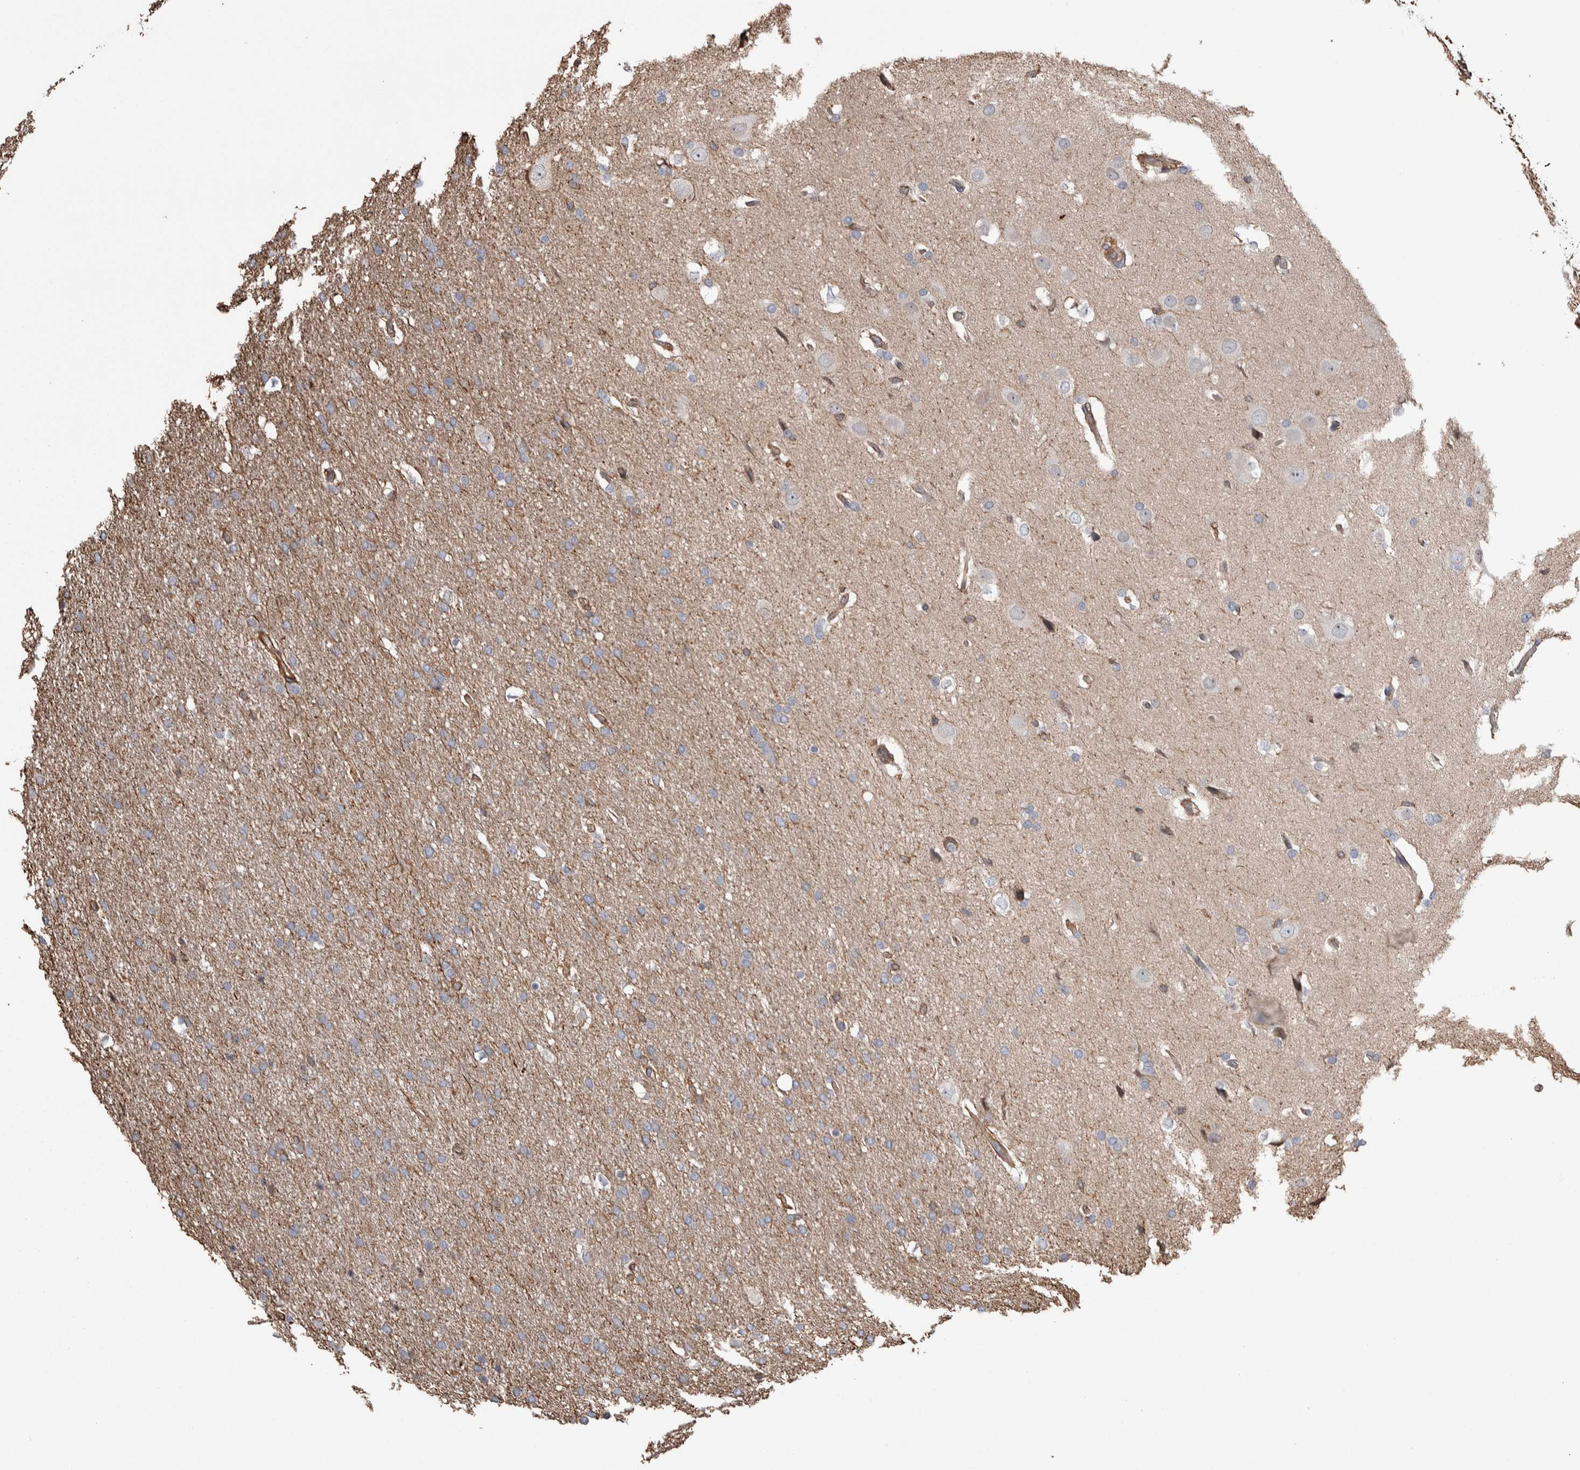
{"staining": {"intensity": "weak", "quantity": "<25%", "location": "cytoplasmic/membranous"}, "tissue": "glioma", "cell_type": "Tumor cells", "image_type": "cancer", "snomed": [{"axis": "morphology", "description": "Glioma, malignant, Low grade"}, {"axis": "topography", "description": "Brain"}], "caption": "The histopathology image displays no significant positivity in tumor cells of glioma. Nuclei are stained in blue.", "gene": "ENPP2", "patient": {"sex": "female", "age": 37}}